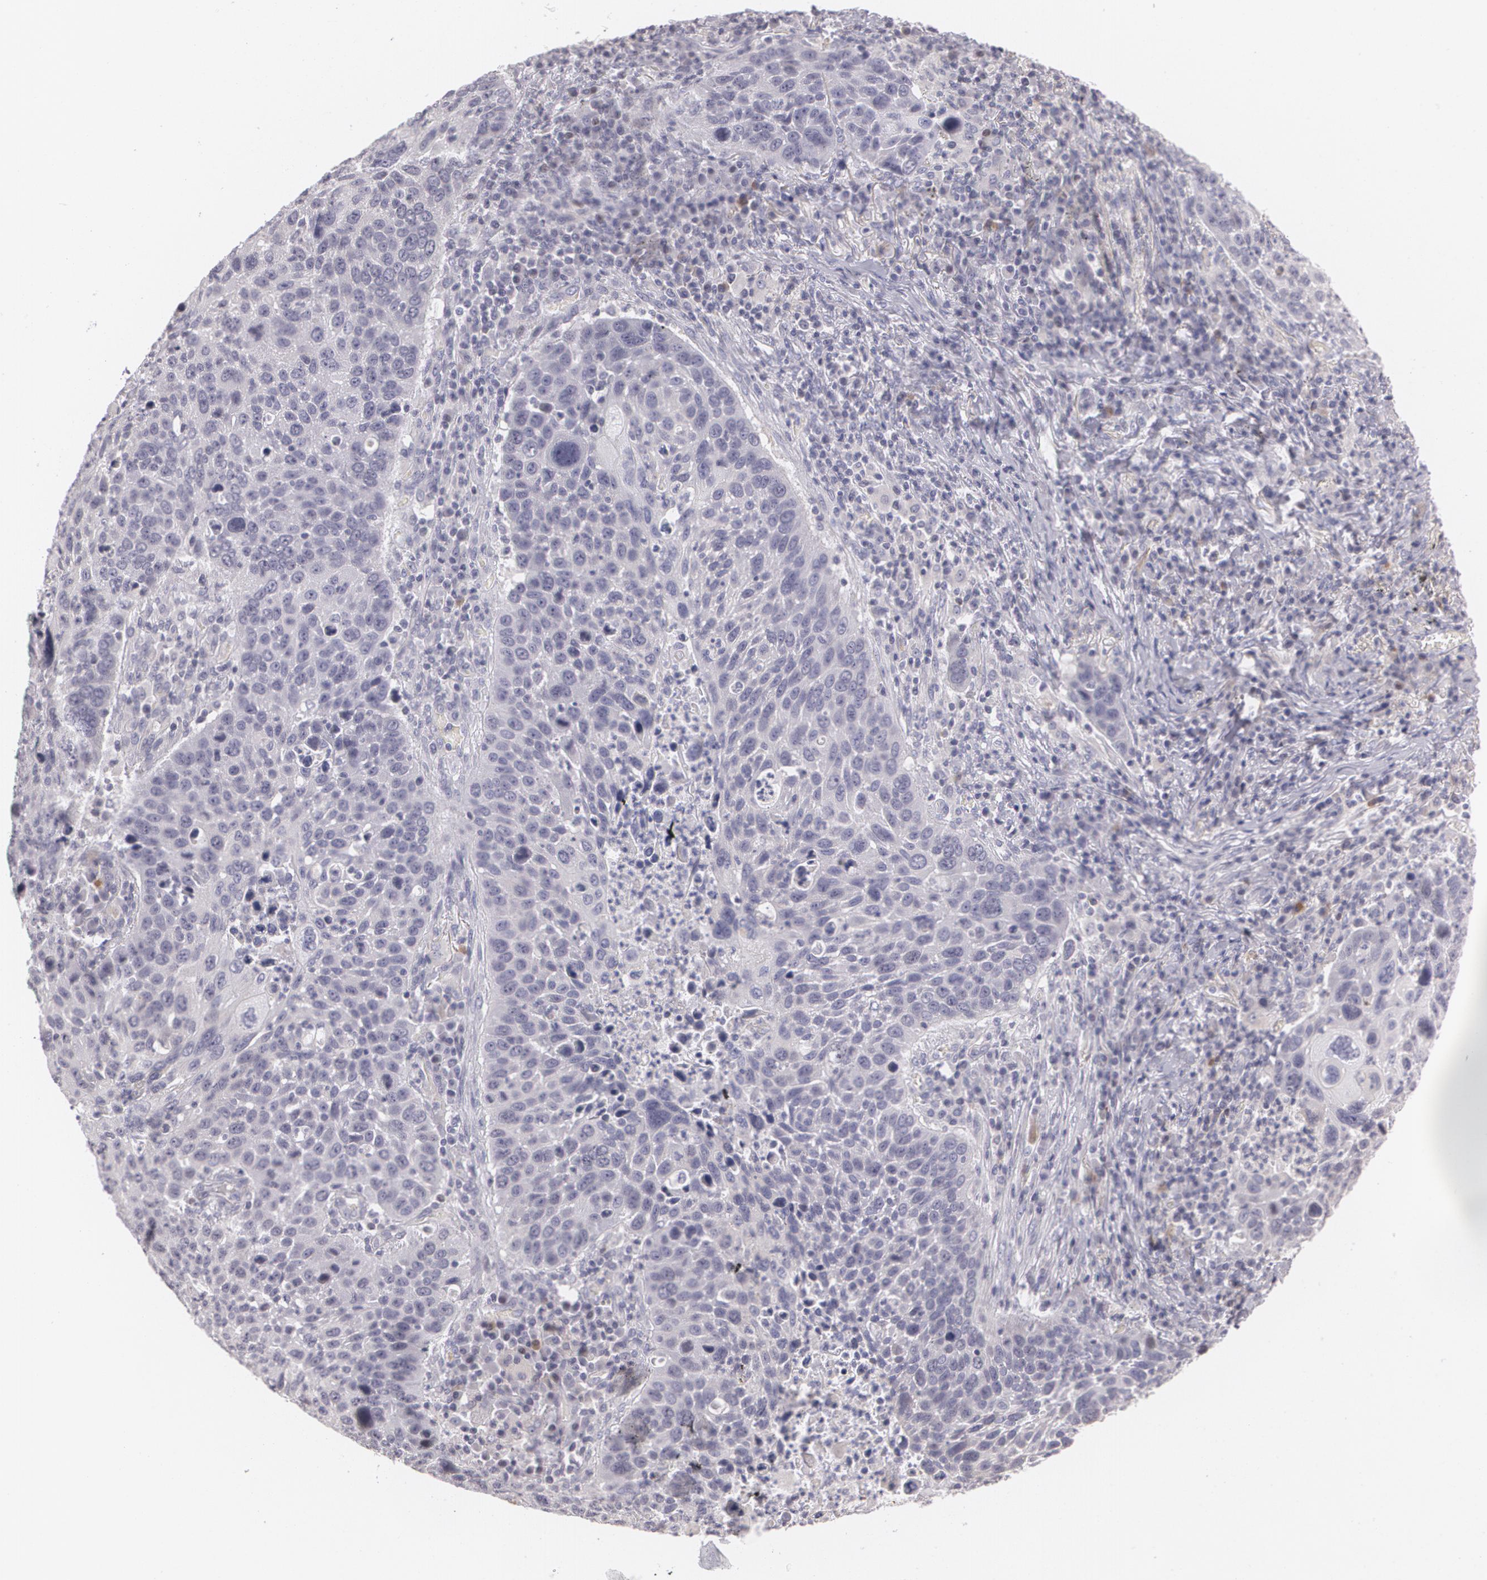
{"staining": {"intensity": "negative", "quantity": "none", "location": "none"}, "tissue": "lung cancer", "cell_type": "Tumor cells", "image_type": "cancer", "snomed": [{"axis": "morphology", "description": "Squamous cell carcinoma, NOS"}, {"axis": "topography", "description": "Lung"}], "caption": "This histopathology image is of squamous cell carcinoma (lung) stained with IHC to label a protein in brown with the nuclei are counter-stained blue. There is no staining in tumor cells.", "gene": "ZBTB16", "patient": {"sex": "male", "age": 68}}